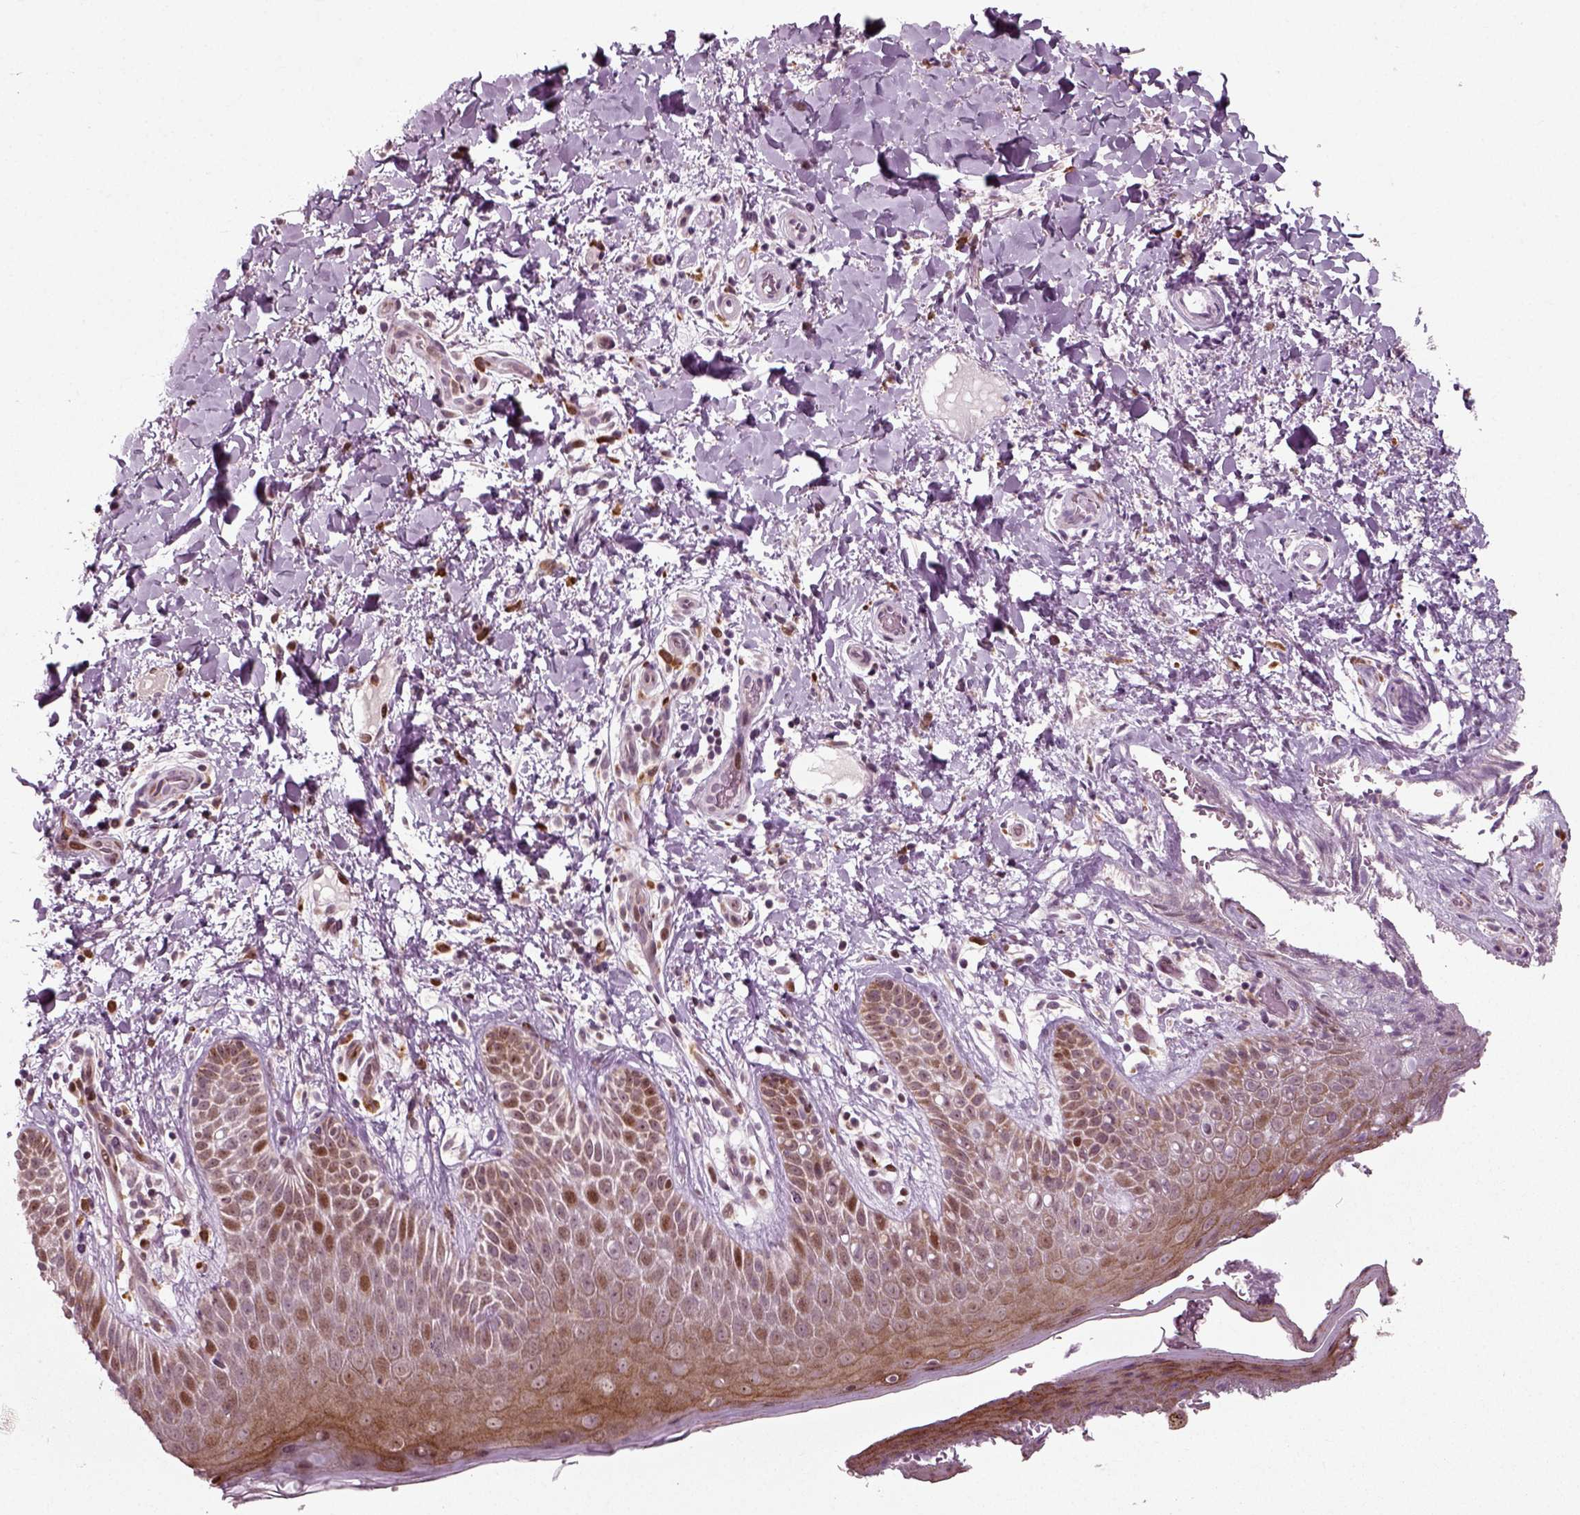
{"staining": {"intensity": "moderate", "quantity": "25%-75%", "location": "cytoplasmic/membranous,nuclear"}, "tissue": "skin", "cell_type": "Epidermal cells", "image_type": "normal", "snomed": [{"axis": "morphology", "description": "Normal tissue, NOS"}, {"axis": "topography", "description": "Anal"}], "caption": "Epidermal cells display medium levels of moderate cytoplasmic/membranous,nuclear expression in approximately 25%-75% of cells in benign skin. The staining was performed using DAB to visualize the protein expression in brown, while the nuclei were stained in blue with hematoxylin (Magnification: 20x).", "gene": "CDC14A", "patient": {"sex": "male", "age": 36}}